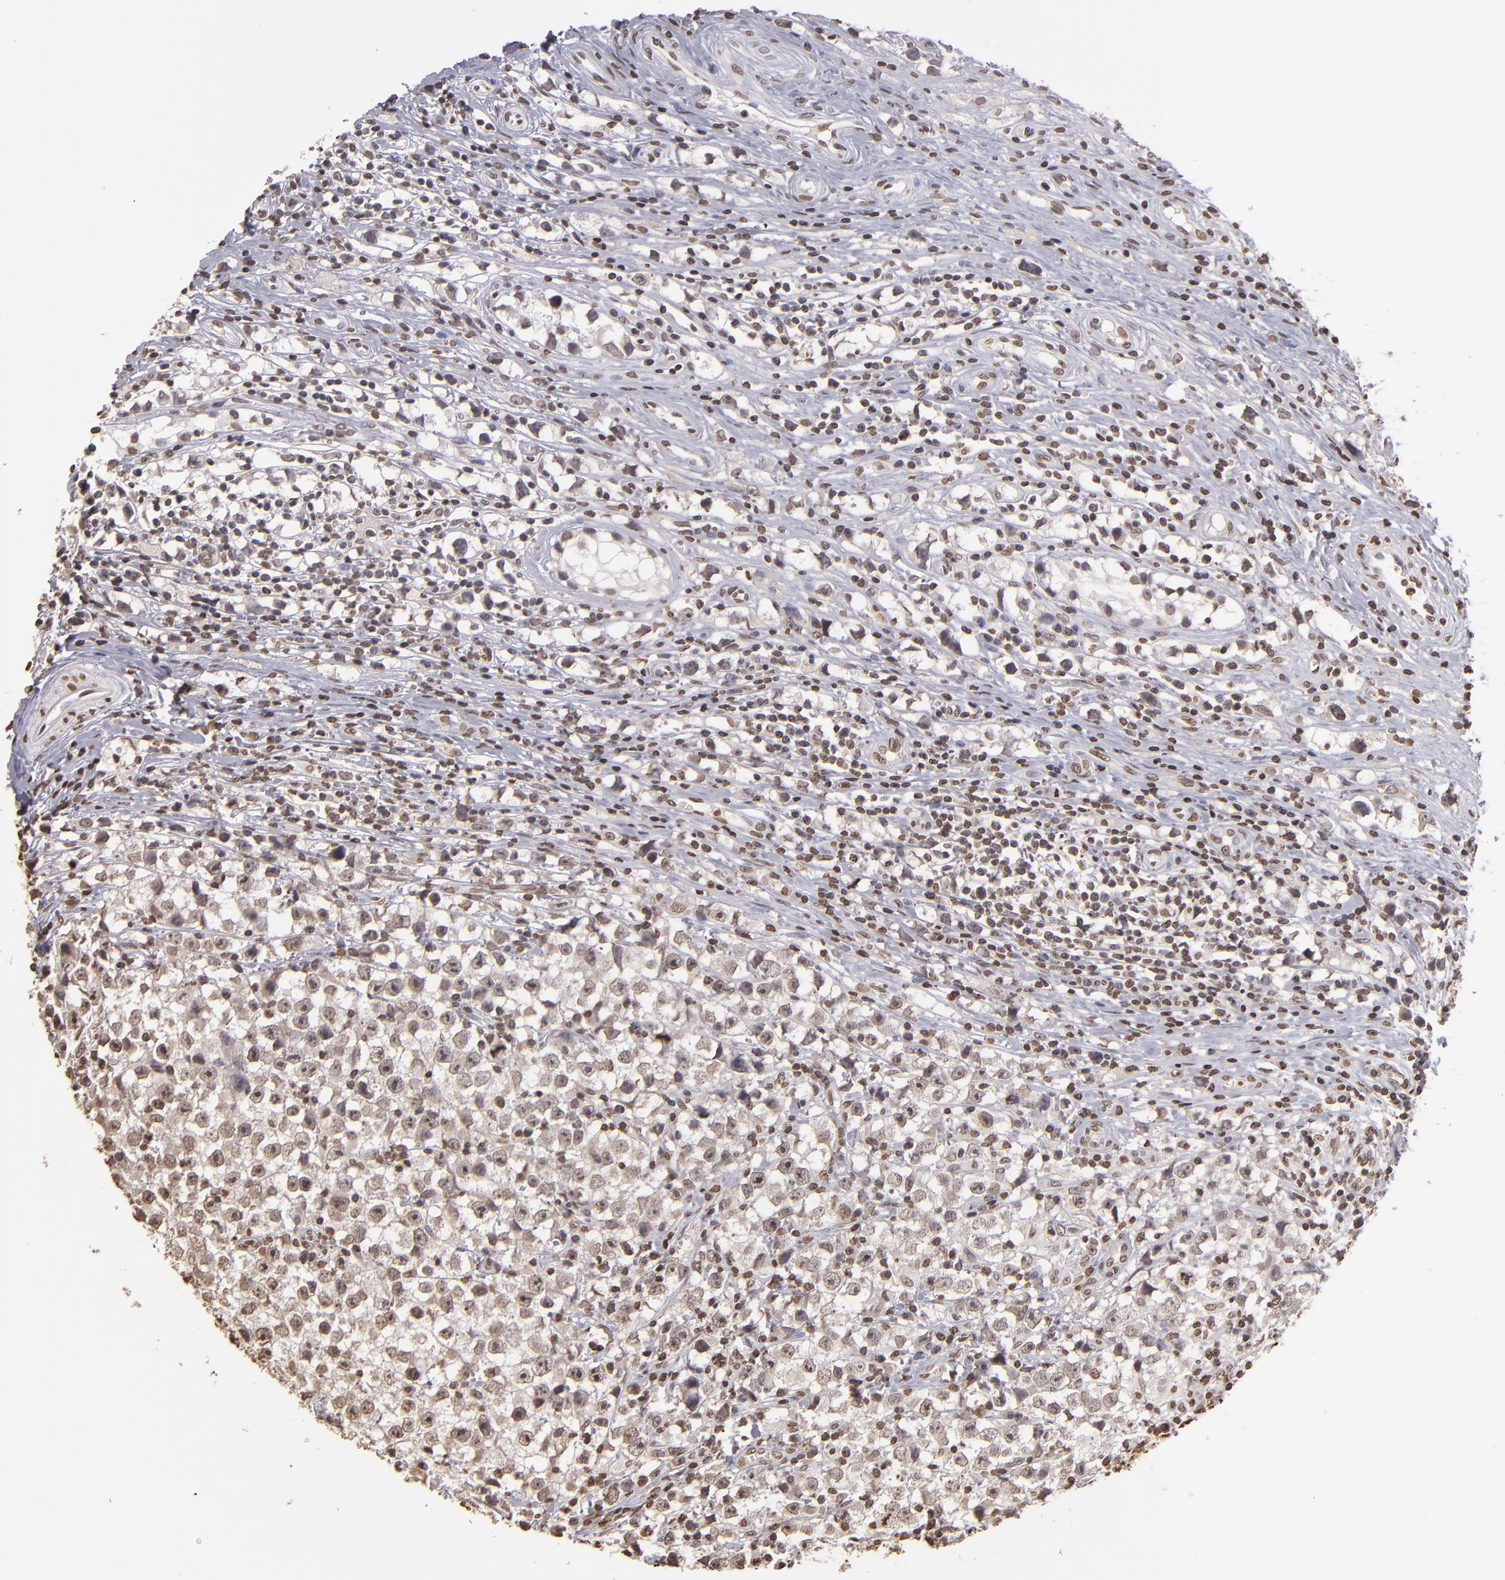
{"staining": {"intensity": "weak", "quantity": "25%-75%", "location": "nuclear"}, "tissue": "testis cancer", "cell_type": "Tumor cells", "image_type": "cancer", "snomed": [{"axis": "morphology", "description": "Seminoma, NOS"}, {"axis": "topography", "description": "Testis"}], "caption": "Testis cancer (seminoma) tissue exhibits weak nuclear staining in about 25%-75% of tumor cells, visualized by immunohistochemistry. Nuclei are stained in blue.", "gene": "LBX1", "patient": {"sex": "male", "age": 35}}